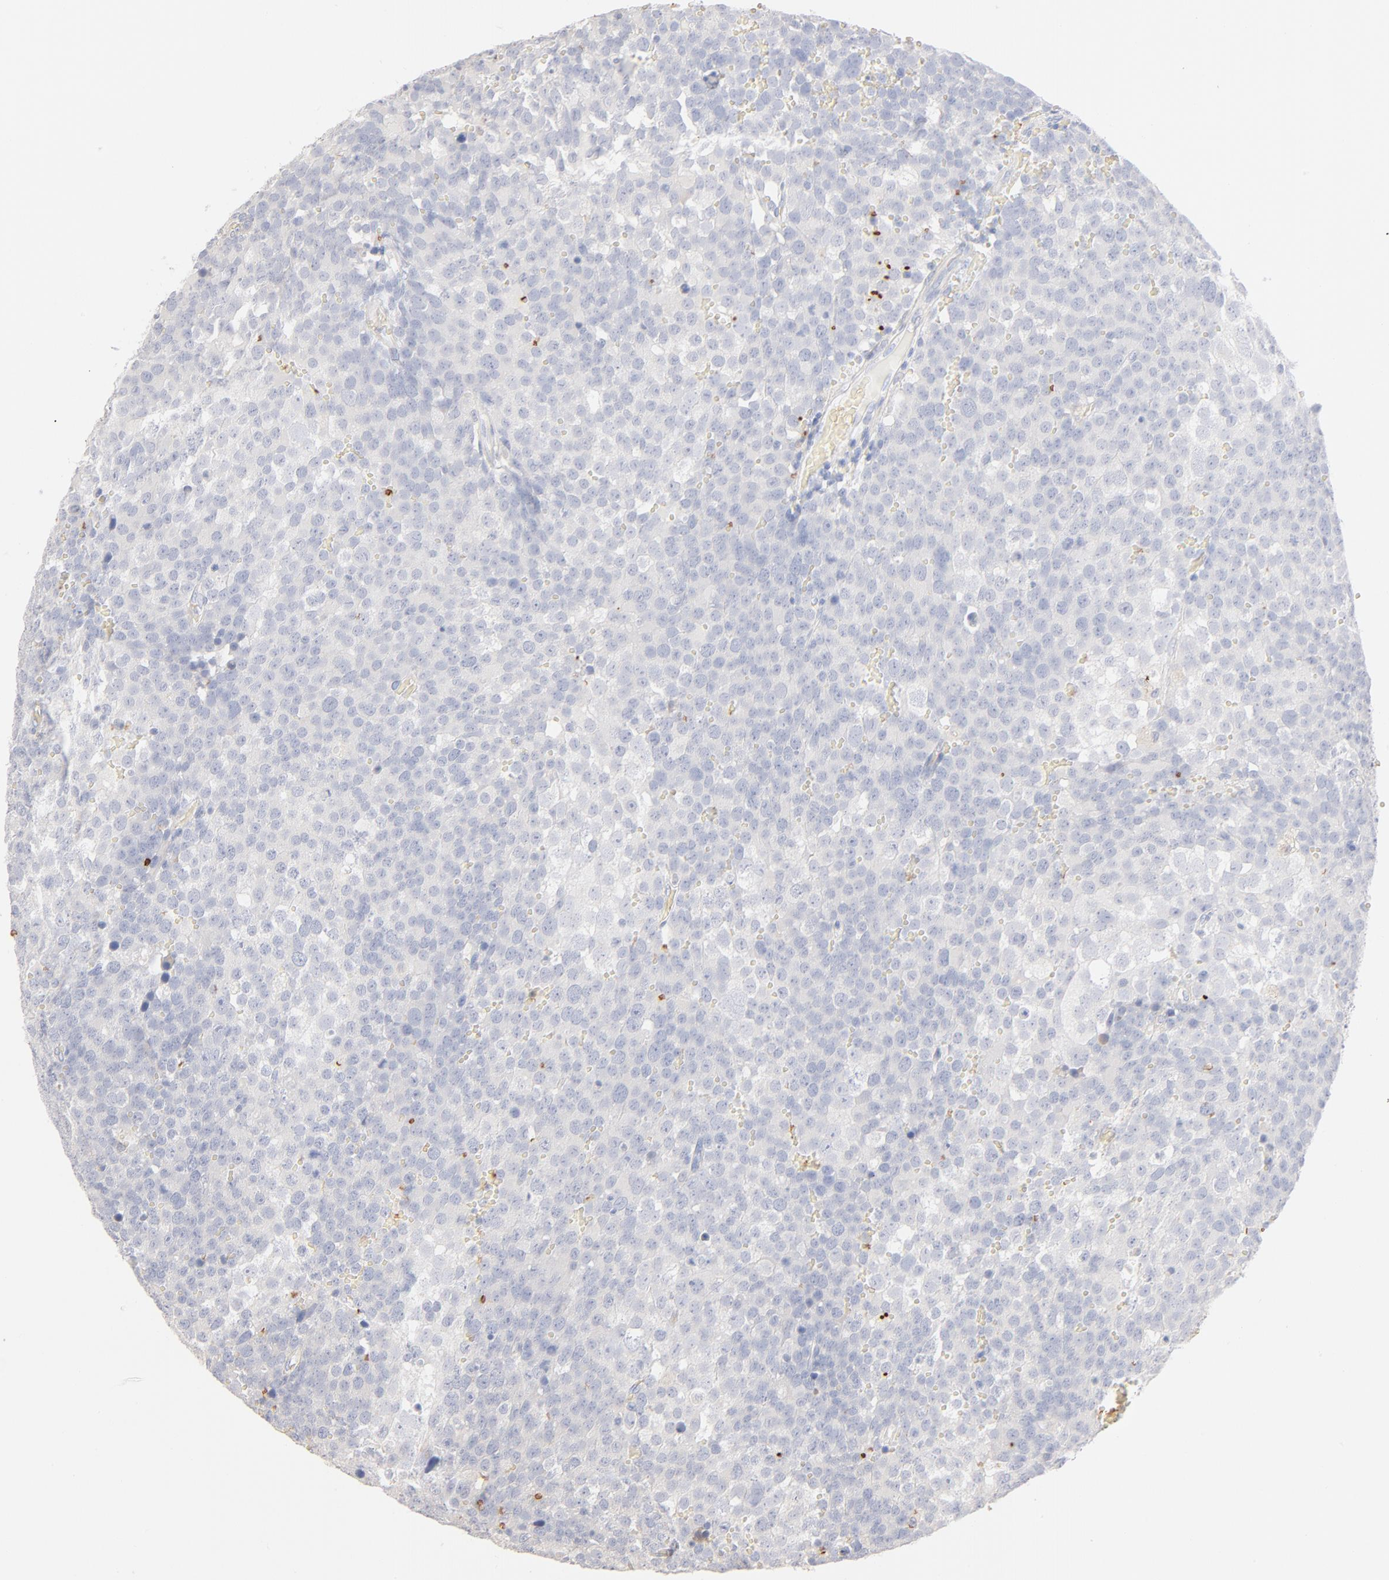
{"staining": {"intensity": "negative", "quantity": "none", "location": "none"}, "tissue": "testis cancer", "cell_type": "Tumor cells", "image_type": "cancer", "snomed": [{"axis": "morphology", "description": "Seminoma, NOS"}, {"axis": "topography", "description": "Testis"}], "caption": "Image shows no significant protein staining in tumor cells of testis seminoma.", "gene": "SPTB", "patient": {"sex": "male", "age": 71}}